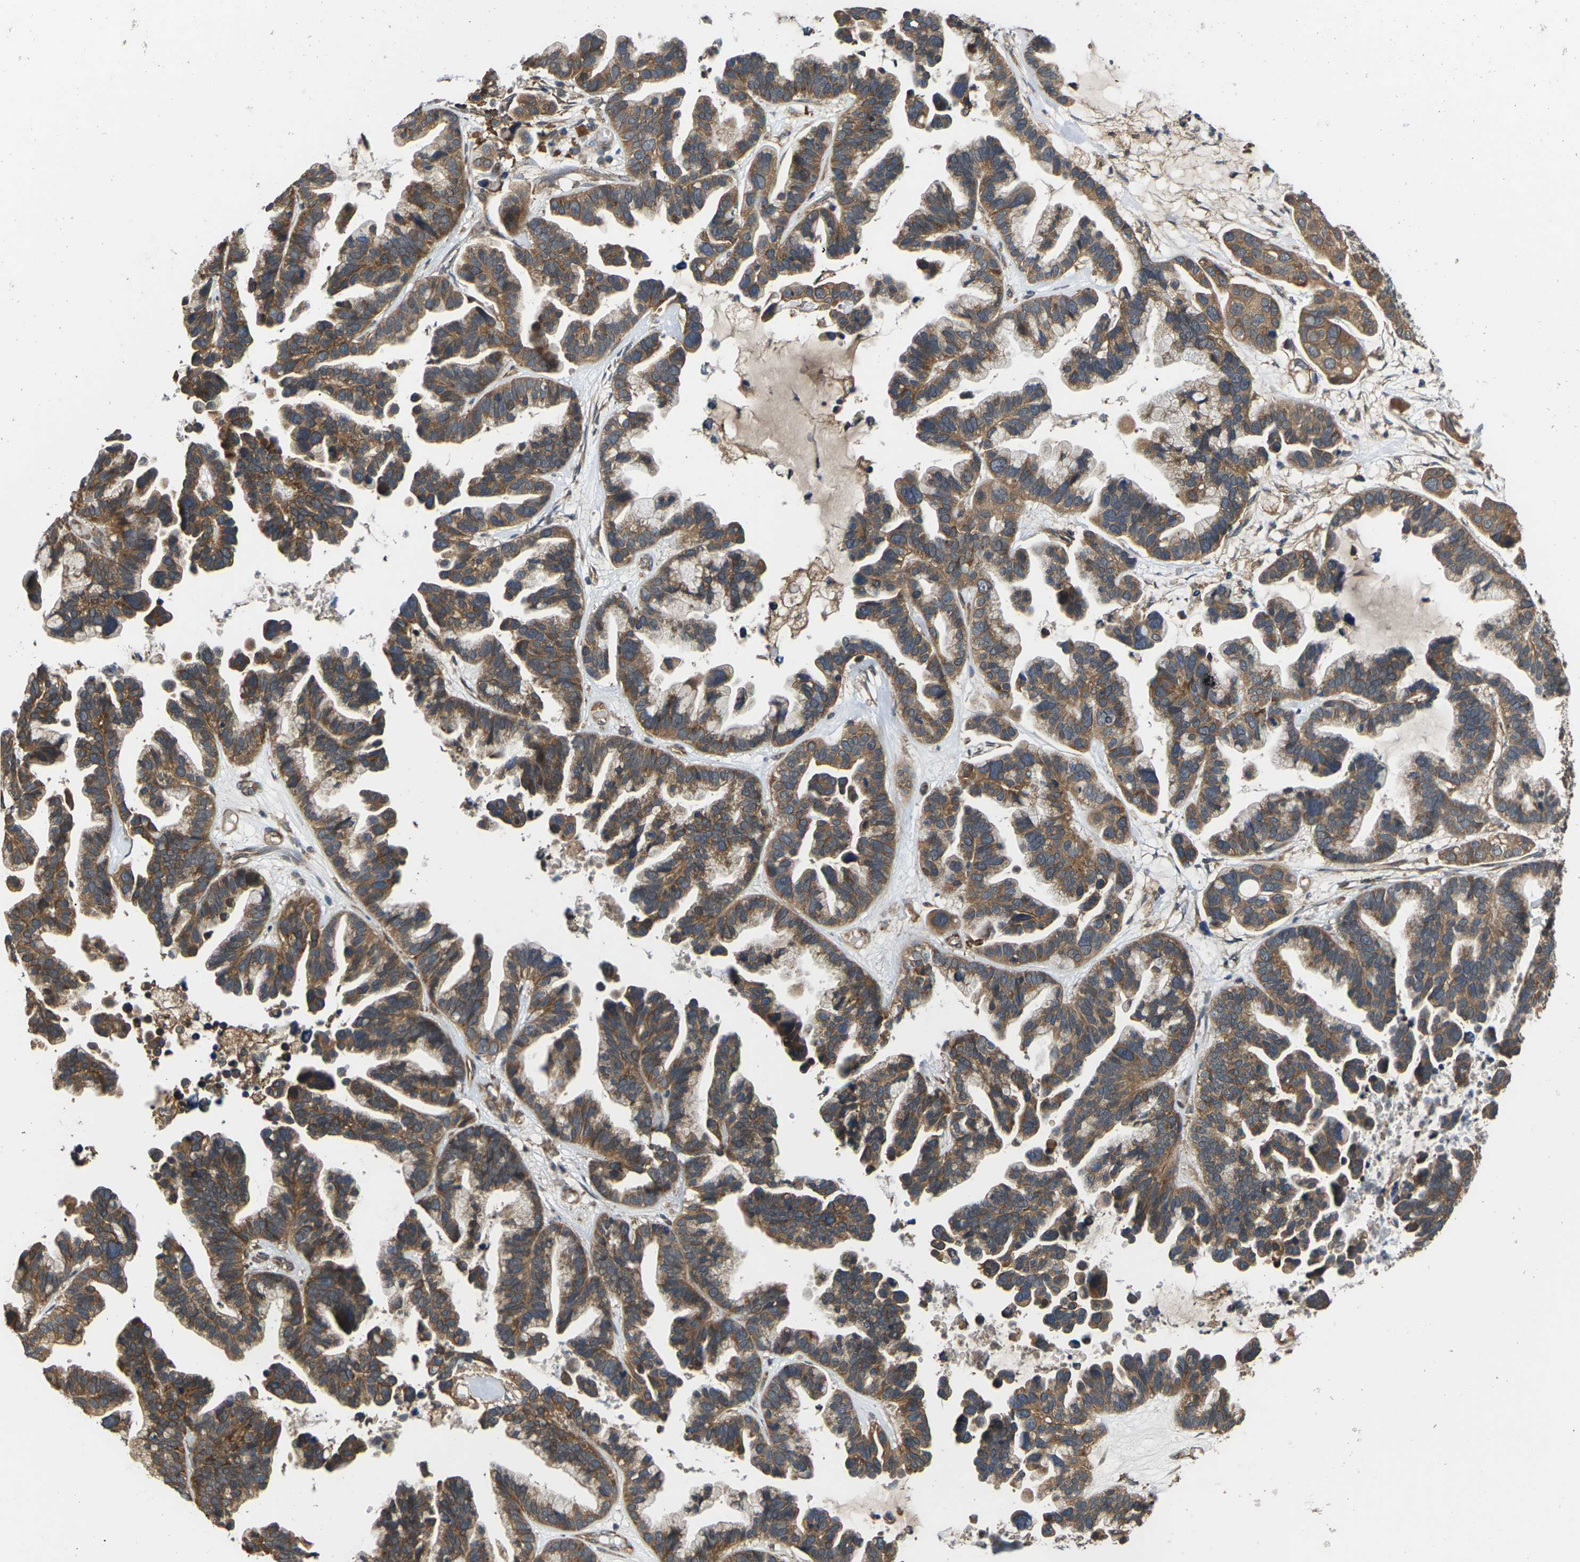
{"staining": {"intensity": "moderate", "quantity": ">75%", "location": "cytoplasmic/membranous"}, "tissue": "ovarian cancer", "cell_type": "Tumor cells", "image_type": "cancer", "snomed": [{"axis": "morphology", "description": "Cystadenocarcinoma, serous, NOS"}, {"axis": "topography", "description": "Ovary"}], "caption": "Ovarian cancer stained for a protein (brown) shows moderate cytoplasmic/membranous positive staining in about >75% of tumor cells.", "gene": "NRAS", "patient": {"sex": "female", "age": 56}}